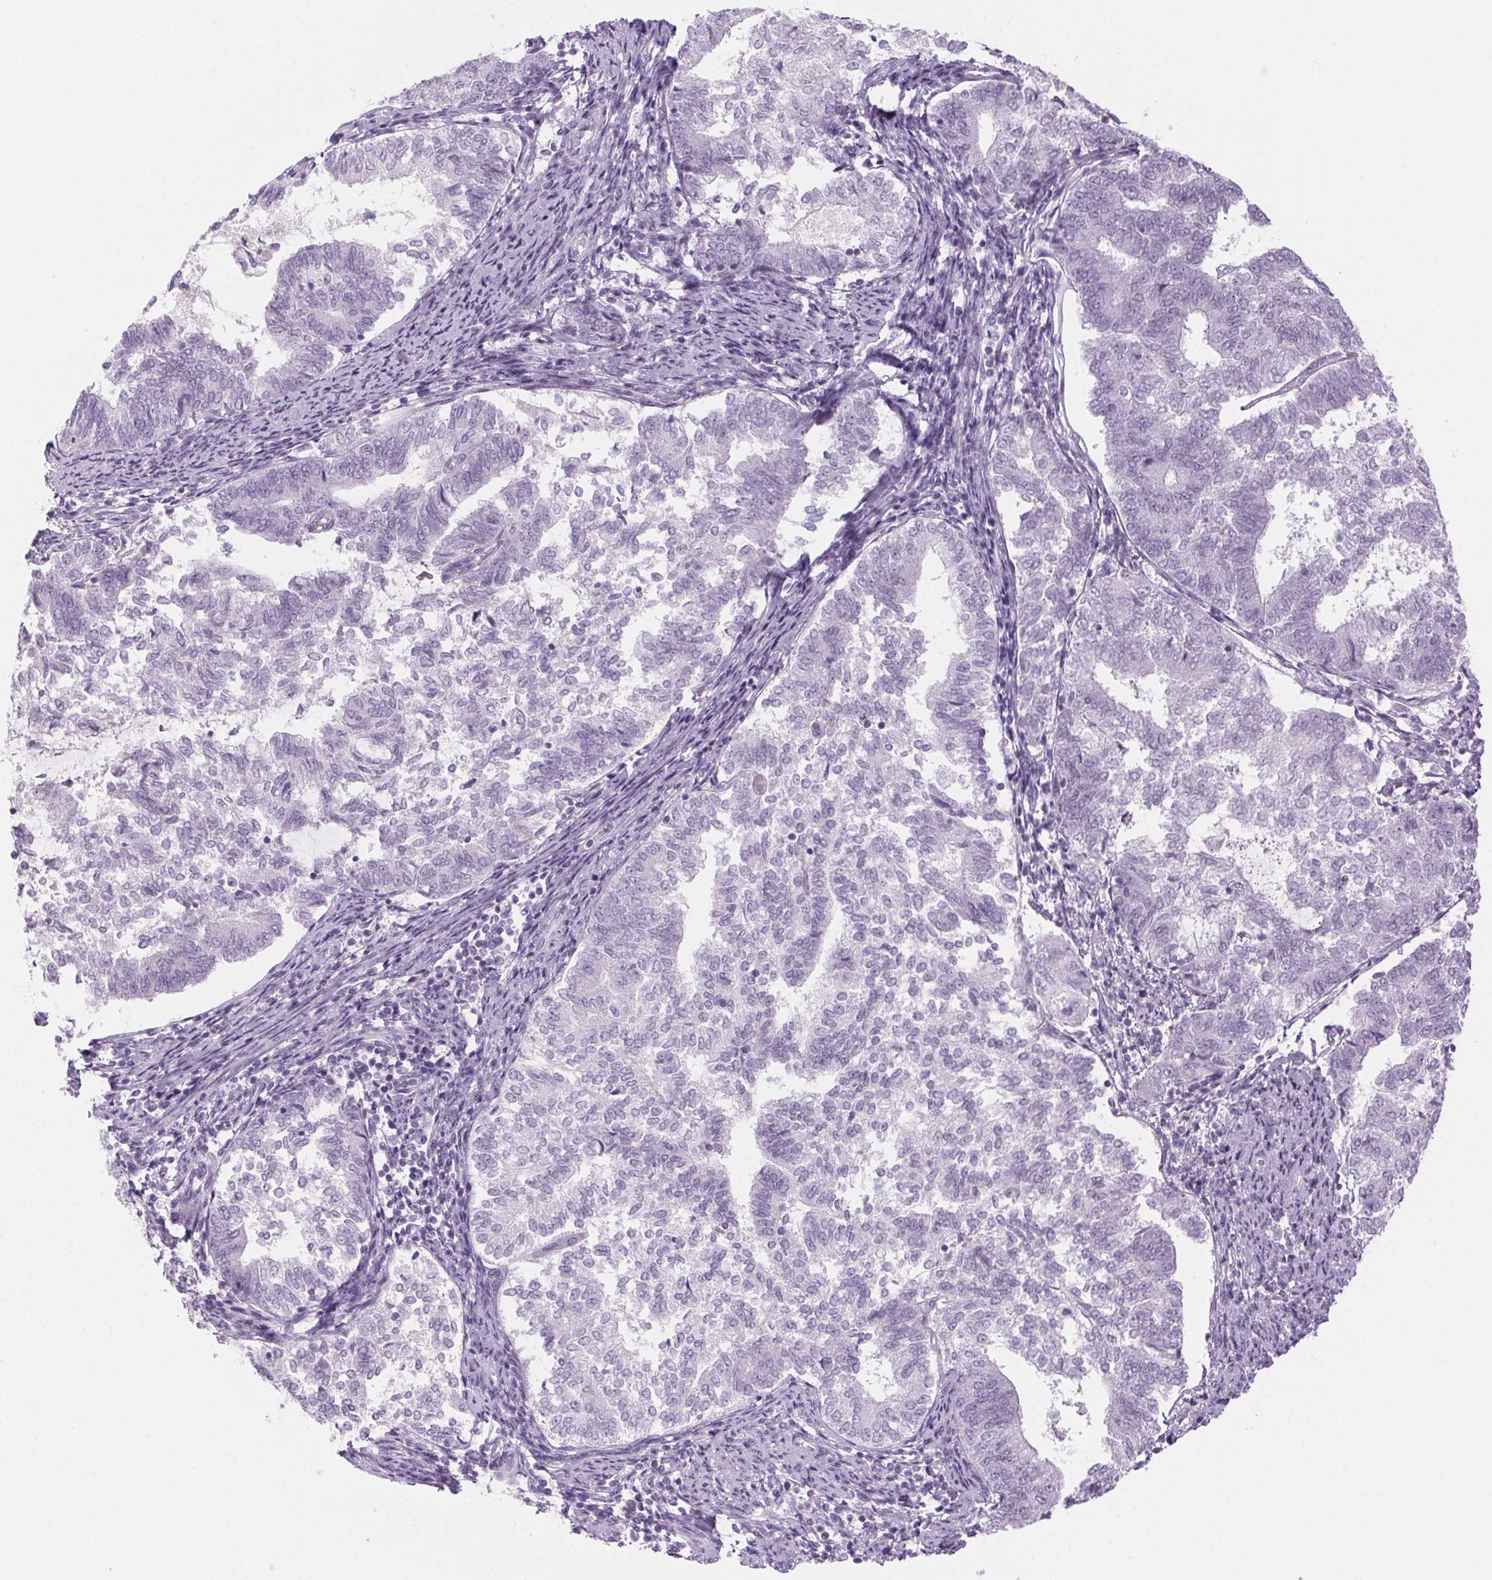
{"staining": {"intensity": "negative", "quantity": "none", "location": "none"}, "tissue": "endometrial cancer", "cell_type": "Tumor cells", "image_type": "cancer", "snomed": [{"axis": "morphology", "description": "Adenocarcinoma, NOS"}, {"axis": "topography", "description": "Endometrium"}], "caption": "Protein analysis of endometrial adenocarcinoma shows no significant staining in tumor cells.", "gene": "SLC6A19", "patient": {"sex": "female", "age": 65}}